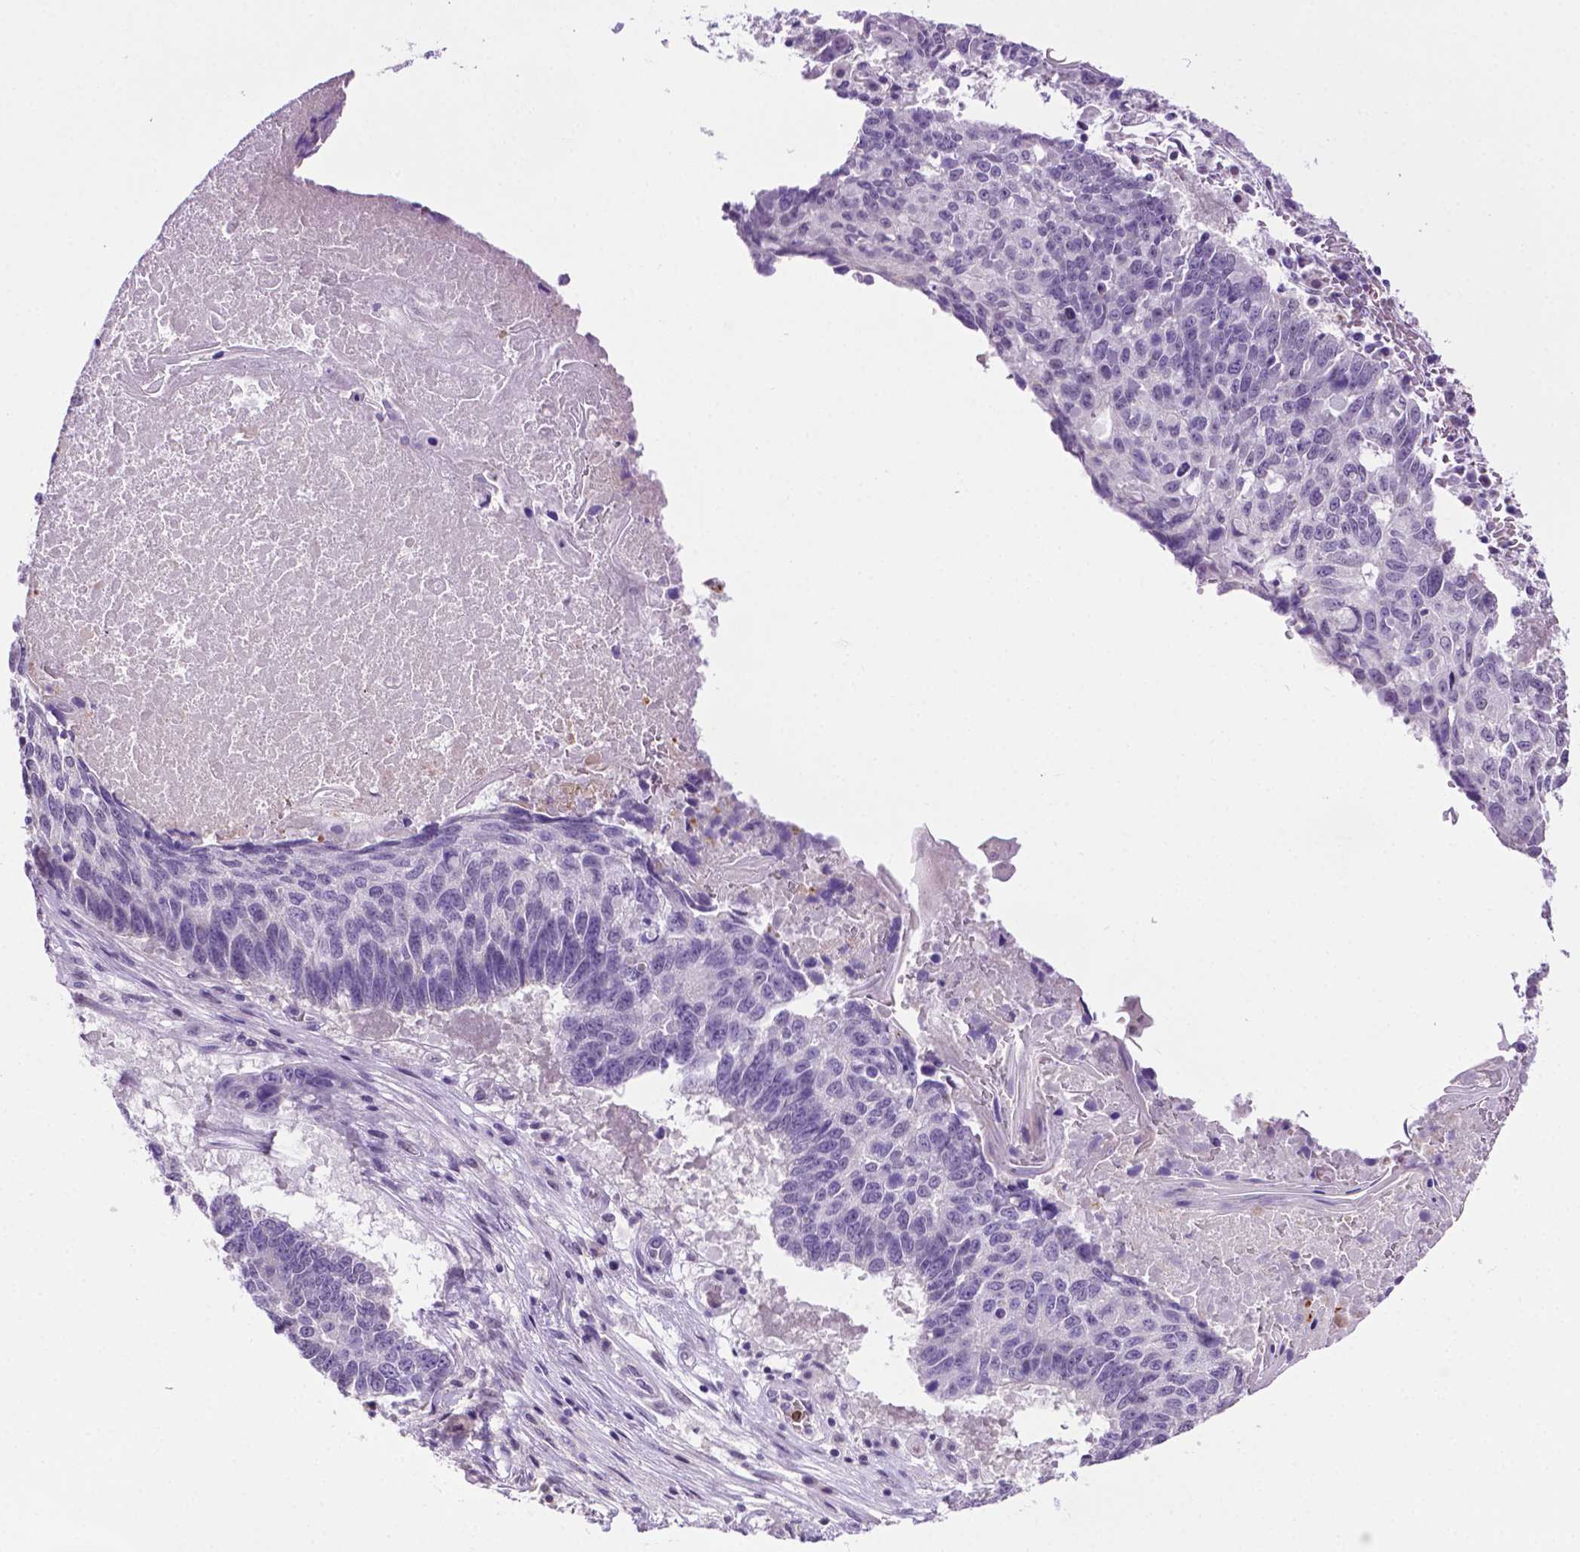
{"staining": {"intensity": "negative", "quantity": "none", "location": "none"}, "tissue": "lung cancer", "cell_type": "Tumor cells", "image_type": "cancer", "snomed": [{"axis": "morphology", "description": "Squamous cell carcinoma, NOS"}, {"axis": "topography", "description": "Lung"}], "caption": "An IHC histopathology image of lung cancer (squamous cell carcinoma) is shown. There is no staining in tumor cells of lung cancer (squamous cell carcinoma).", "gene": "MMP27", "patient": {"sex": "male", "age": 73}}